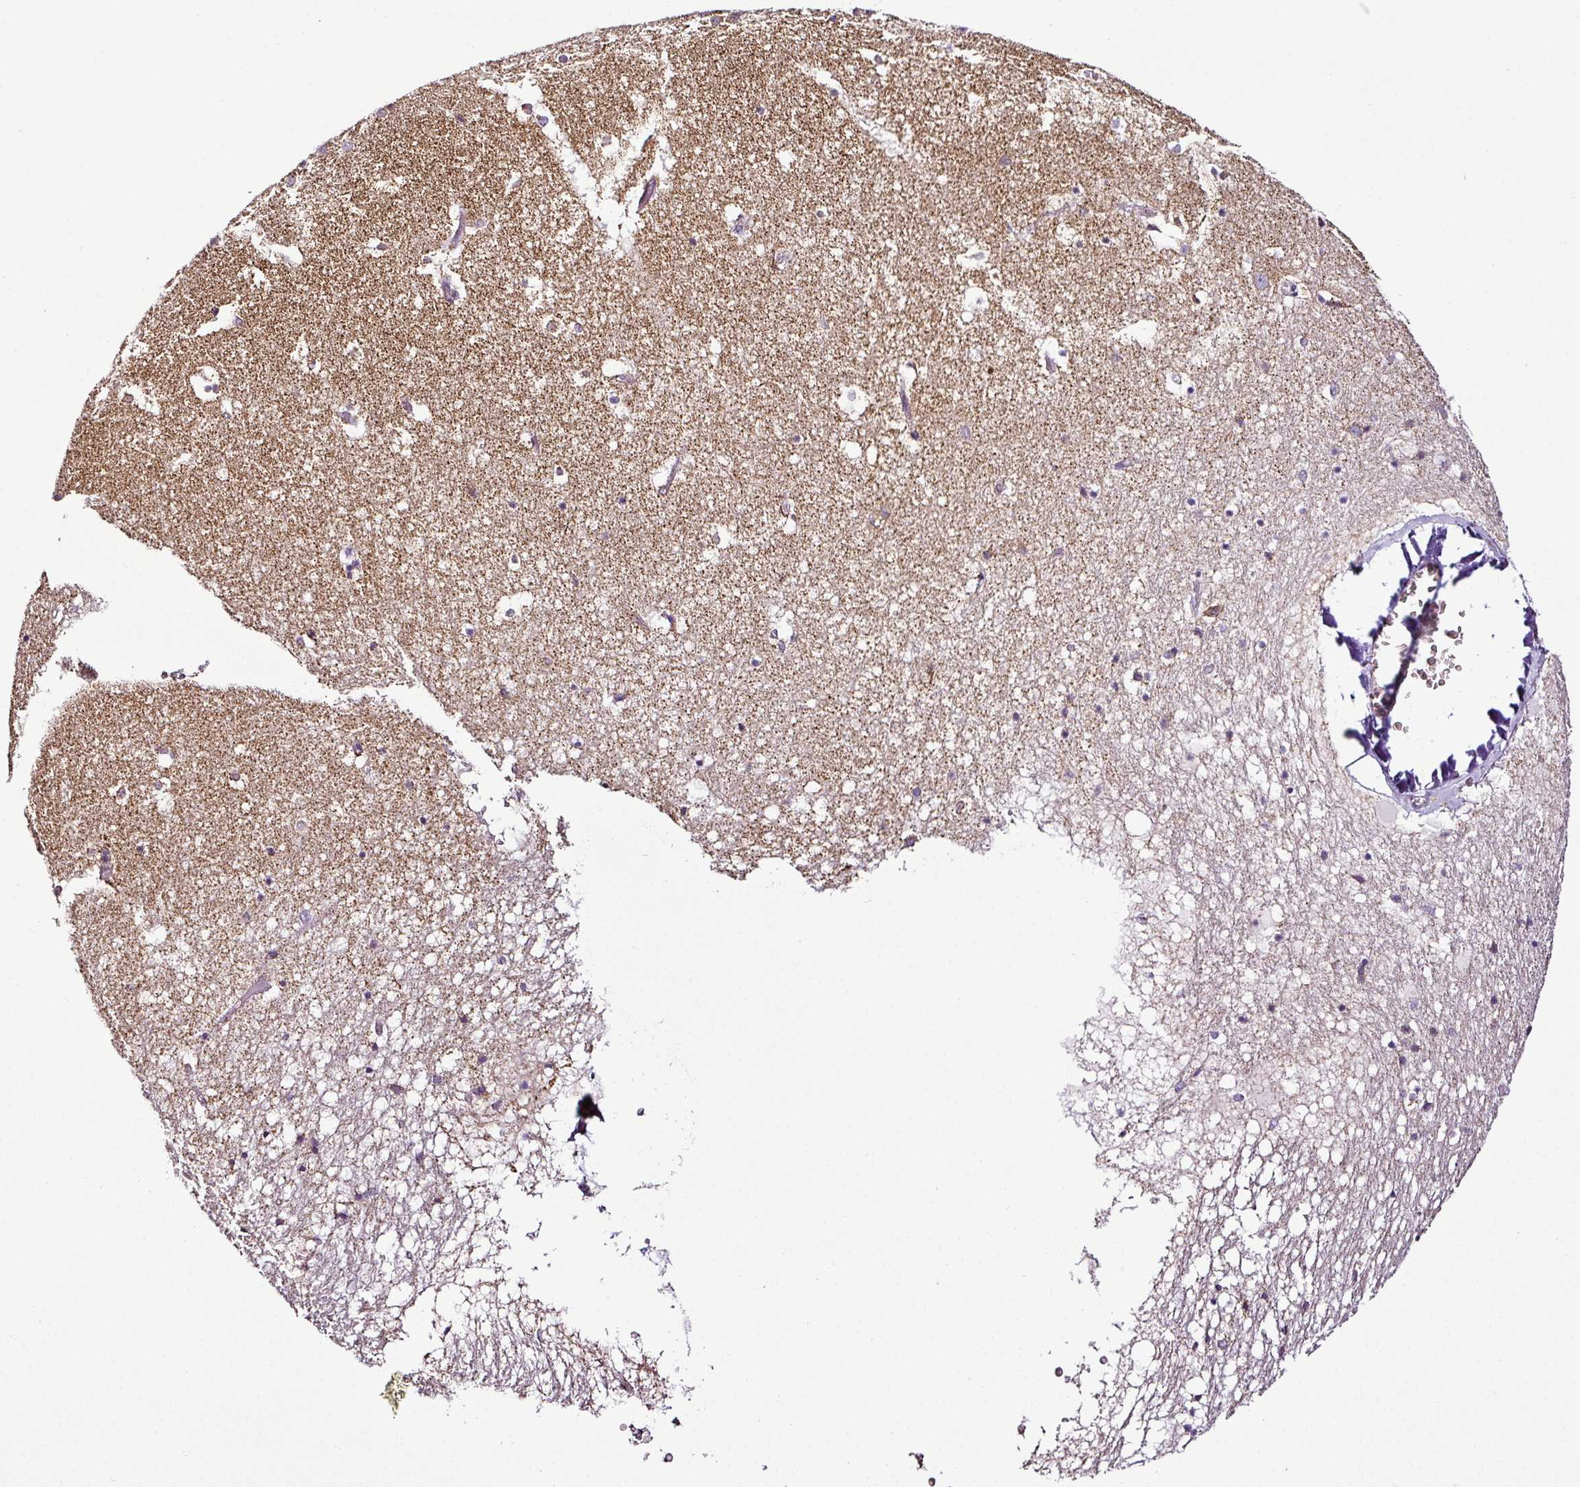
{"staining": {"intensity": "moderate", "quantity": "<25%", "location": "cytoplasmic/membranous"}, "tissue": "hippocampus", "cell_type": "Glial cells", "image_type": "normal", "snomed": [{"axis": "morphology", "description": "Normal tissue, NOS"}, {"axis": "topography", "description": "Hippocampus"}], "caption": "A brown stain shows moderate cytoplasmic/membranous expression of a protein in glial cells of unremarkable hippocampus. (DAB = brown stain, brightfield microscopy at high magnification).", "gene": "DPAGT1", "patient": {"sex": "female", "age": 52}}